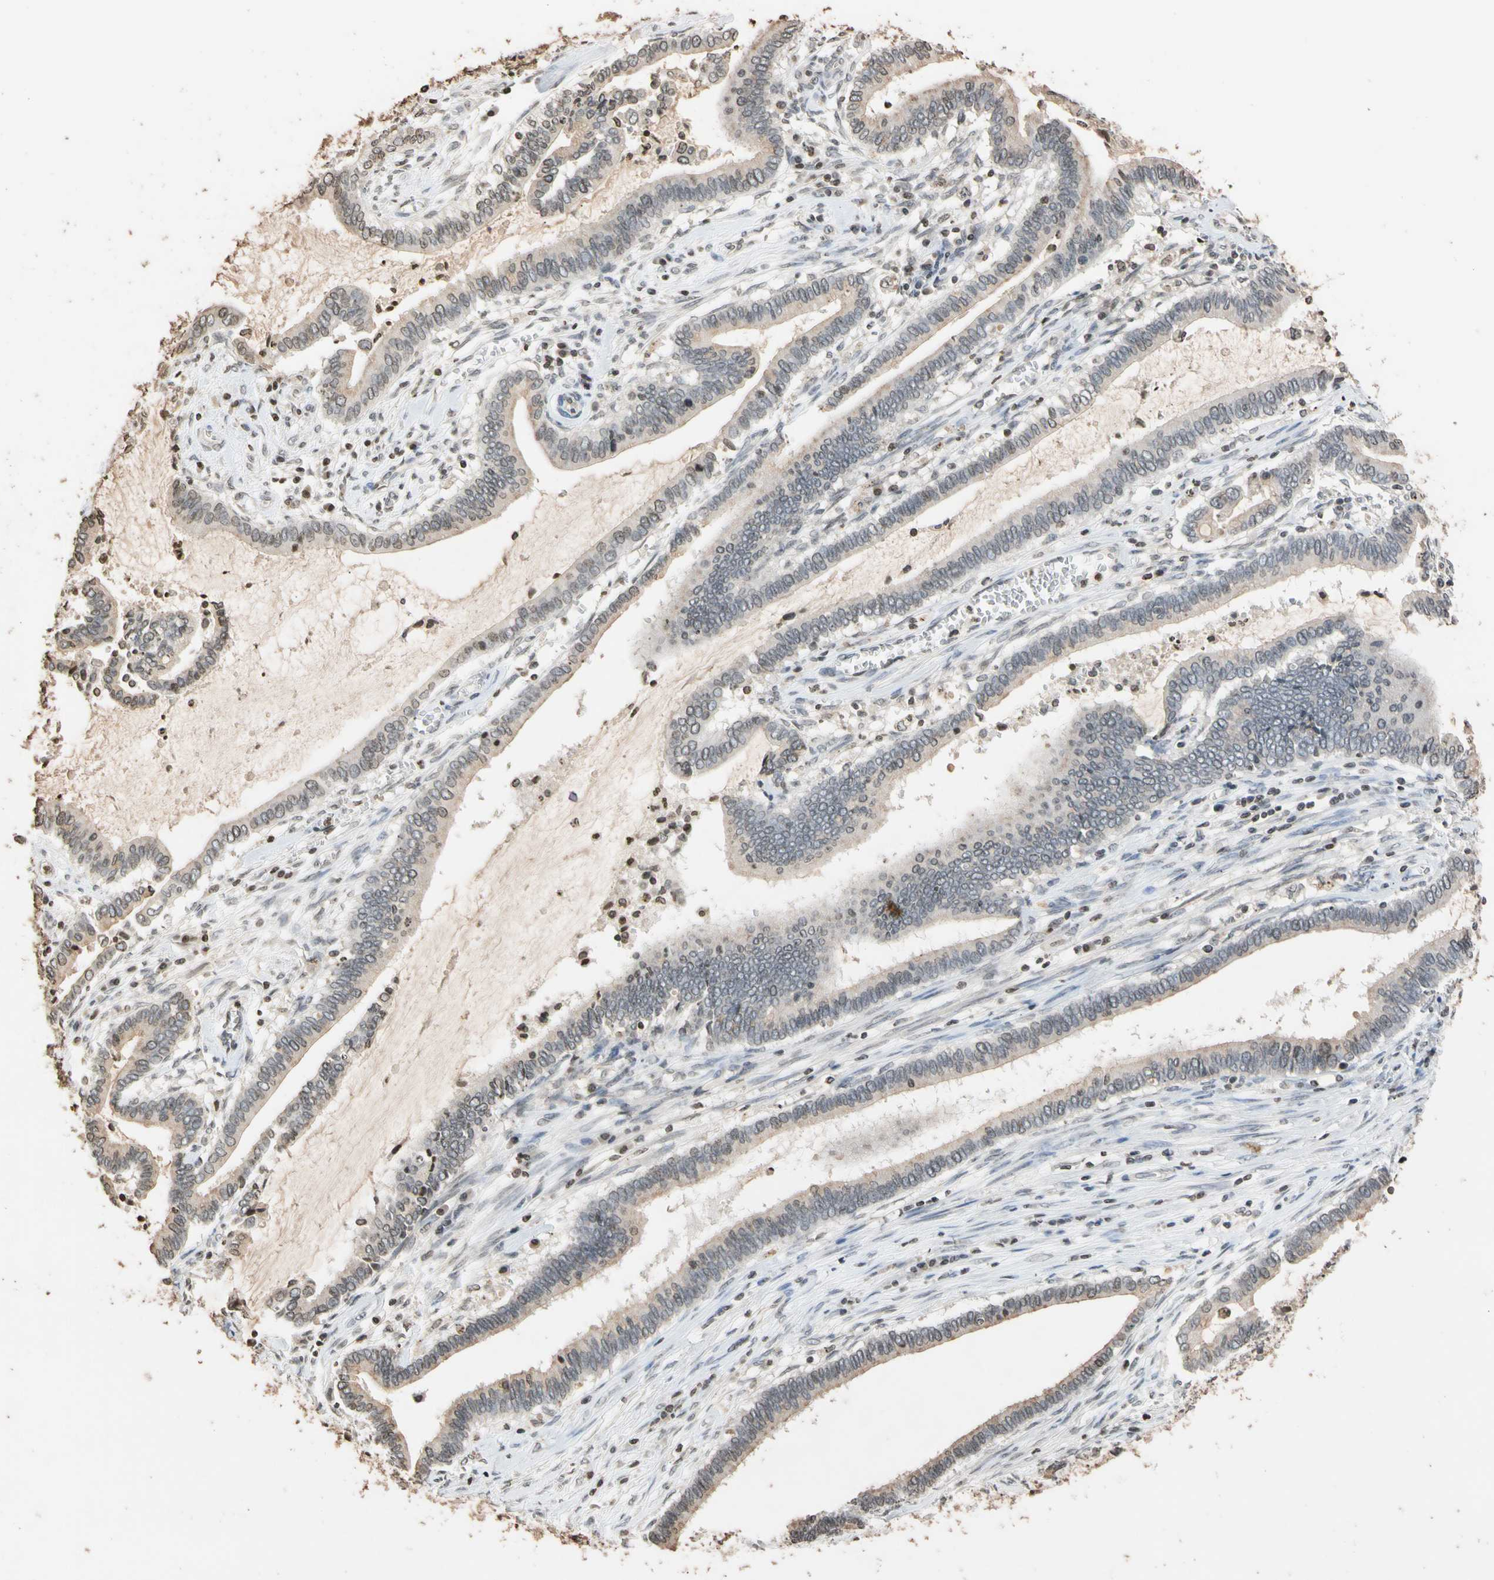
{"staining": {"intensity": "weak", "quantity": ">75%", "location": "cytoplasmic/membranous"}, "tissue": "cervical cancer", "cell_type": "Tumor cells", "image_type": "cancer", "snomed": [{"axis": "morphology", "description": "Adenocarcinoma, NOS"}, {"axis": "topography", "description": "Cervix"}], "caption": "Immunohistochemistry (IHC) photomicrograph of human cervical cancer (adenocarcinoma) stained for a protein (brown), which exhibits low levels of weak cytoplasmic/membranous expression in about >75% of tumor cells.", "gene": "GPX4", "patient": {"sex": "female", "age": 44}}